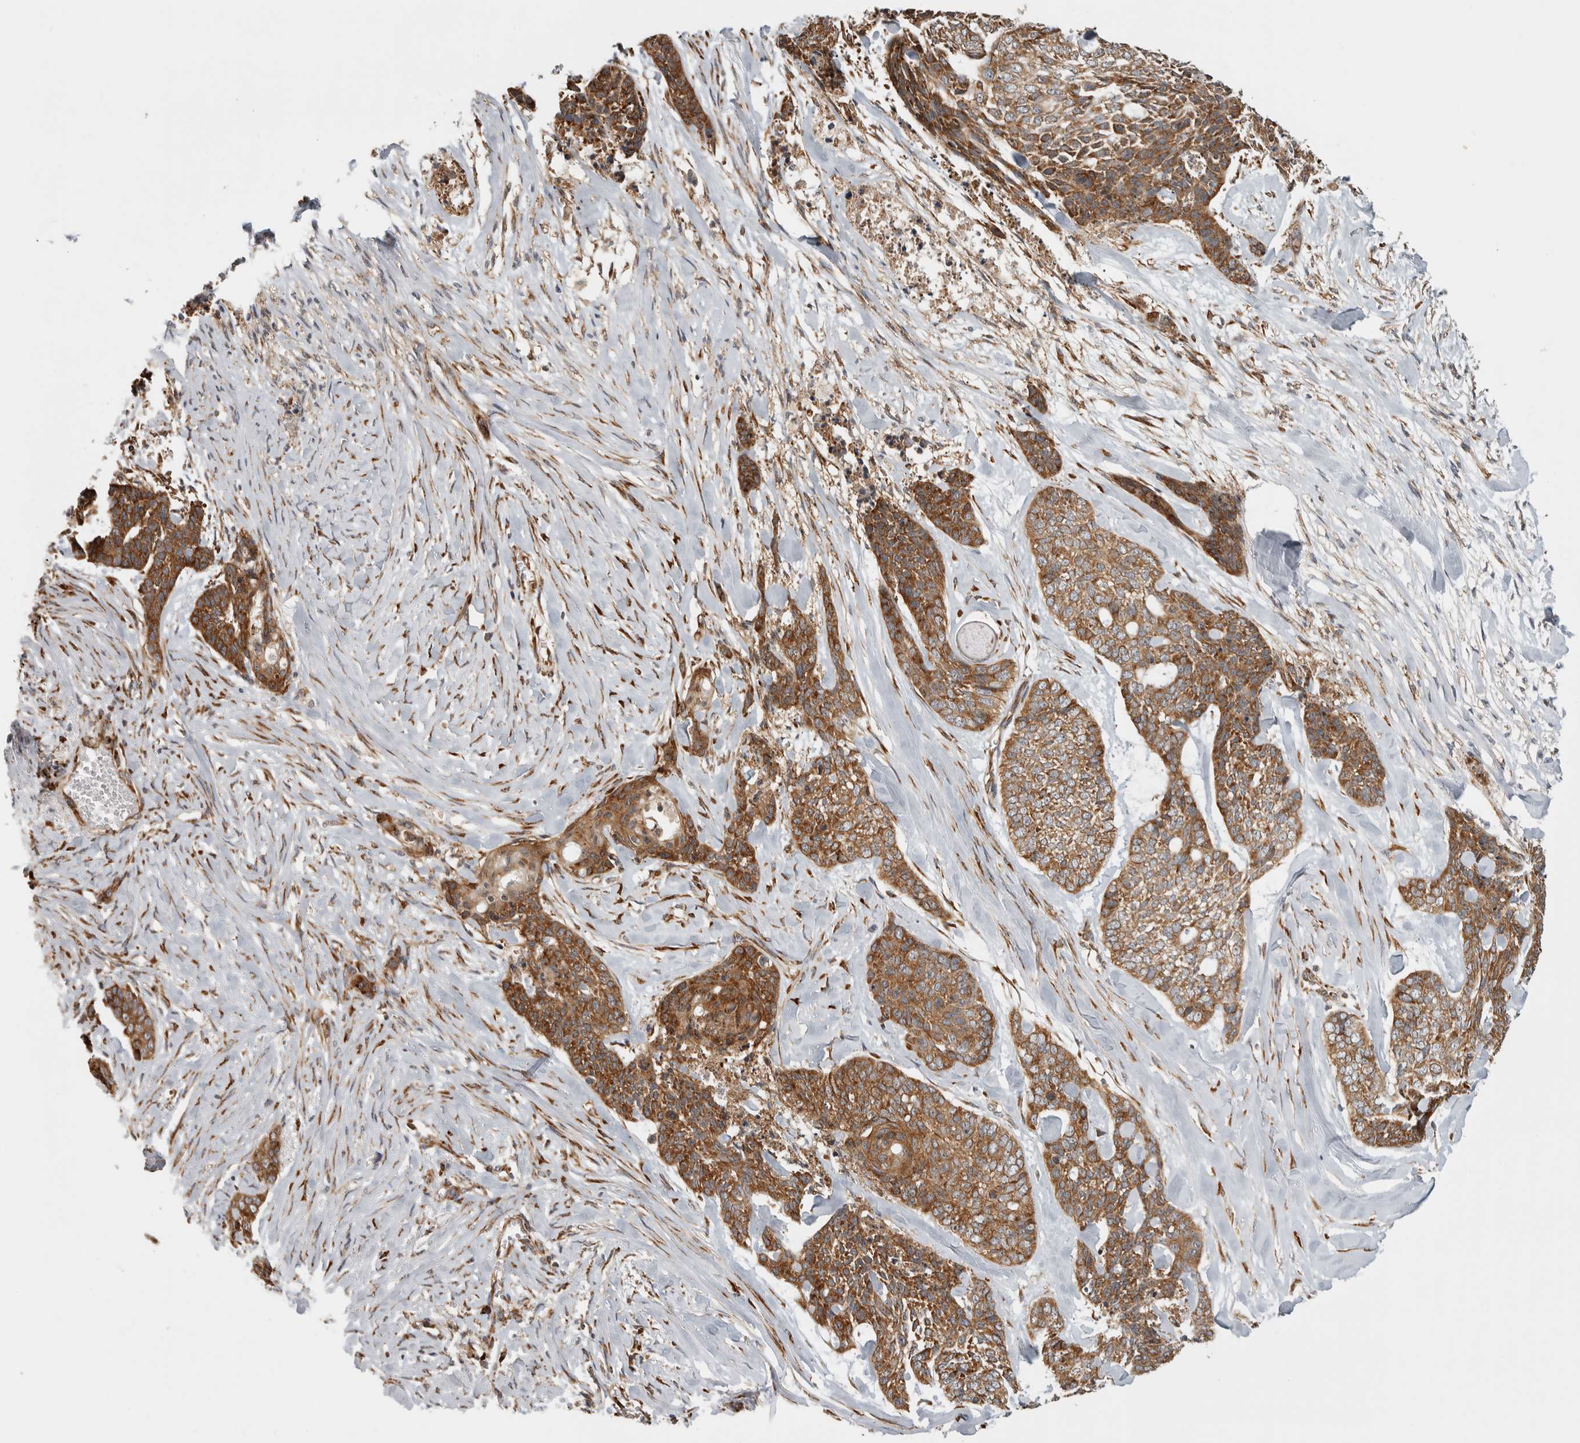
{"staining": {"intensity": "moderate", "quantity": ">75%", "location": "cytoplasmic/membranous"}, "tissue": "skin cancer", "cell_type": "Tumor cells", "image_type": "cancer", "snomed": [{"axis": "morphology", "description": "Basal cell carcinoma"}, {"axis": "topography", "description": "Skin"}], "caption": "Immunohistochemical staining of skin cancer (basal cell carcinoma) reveals medium levels of moderate cytoplasmic/membranous protein staining in about >75% of tumor cells.", "gene": "EIF3H", "patient": {"sex": "female", "age": 64}}